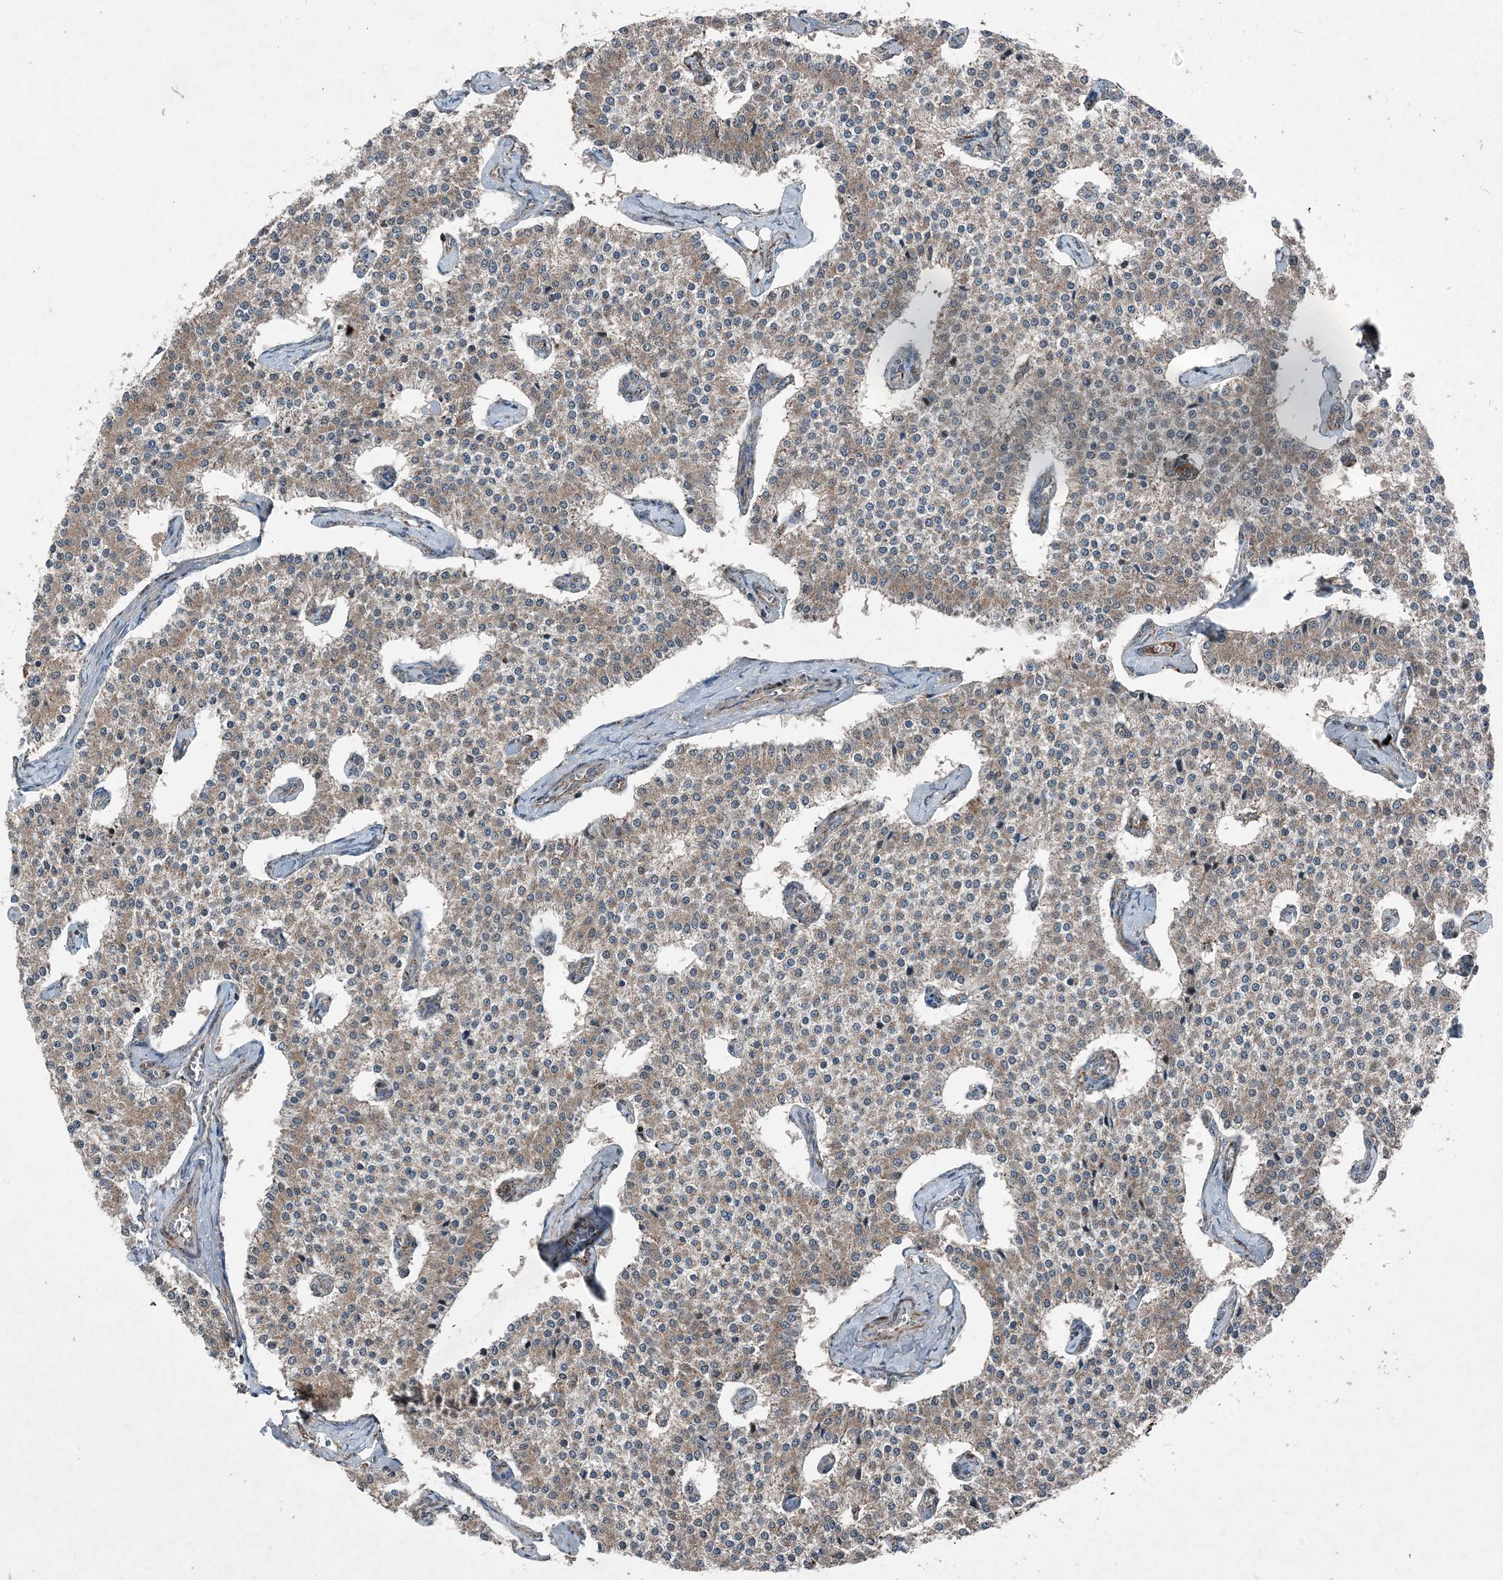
{"staining": {"intensity": "weak", "quantity": ">75%", "location": "cytoplasmic/membranous"}, "tissue": "carcinoid", "cell_type": "Tumor cells", "image_type": "cancer", "snomed": [{"axis": "morphology", "description": "Carcinoid, malignant, NOS"}, {"axis": "topography", "description": "Colon"}], "caption": "Carcinoid stained with a protein marker shows weak staining in tumor cells.", "gene": "NDUFA2", "patient": {"sex": "female", "age": 52}}